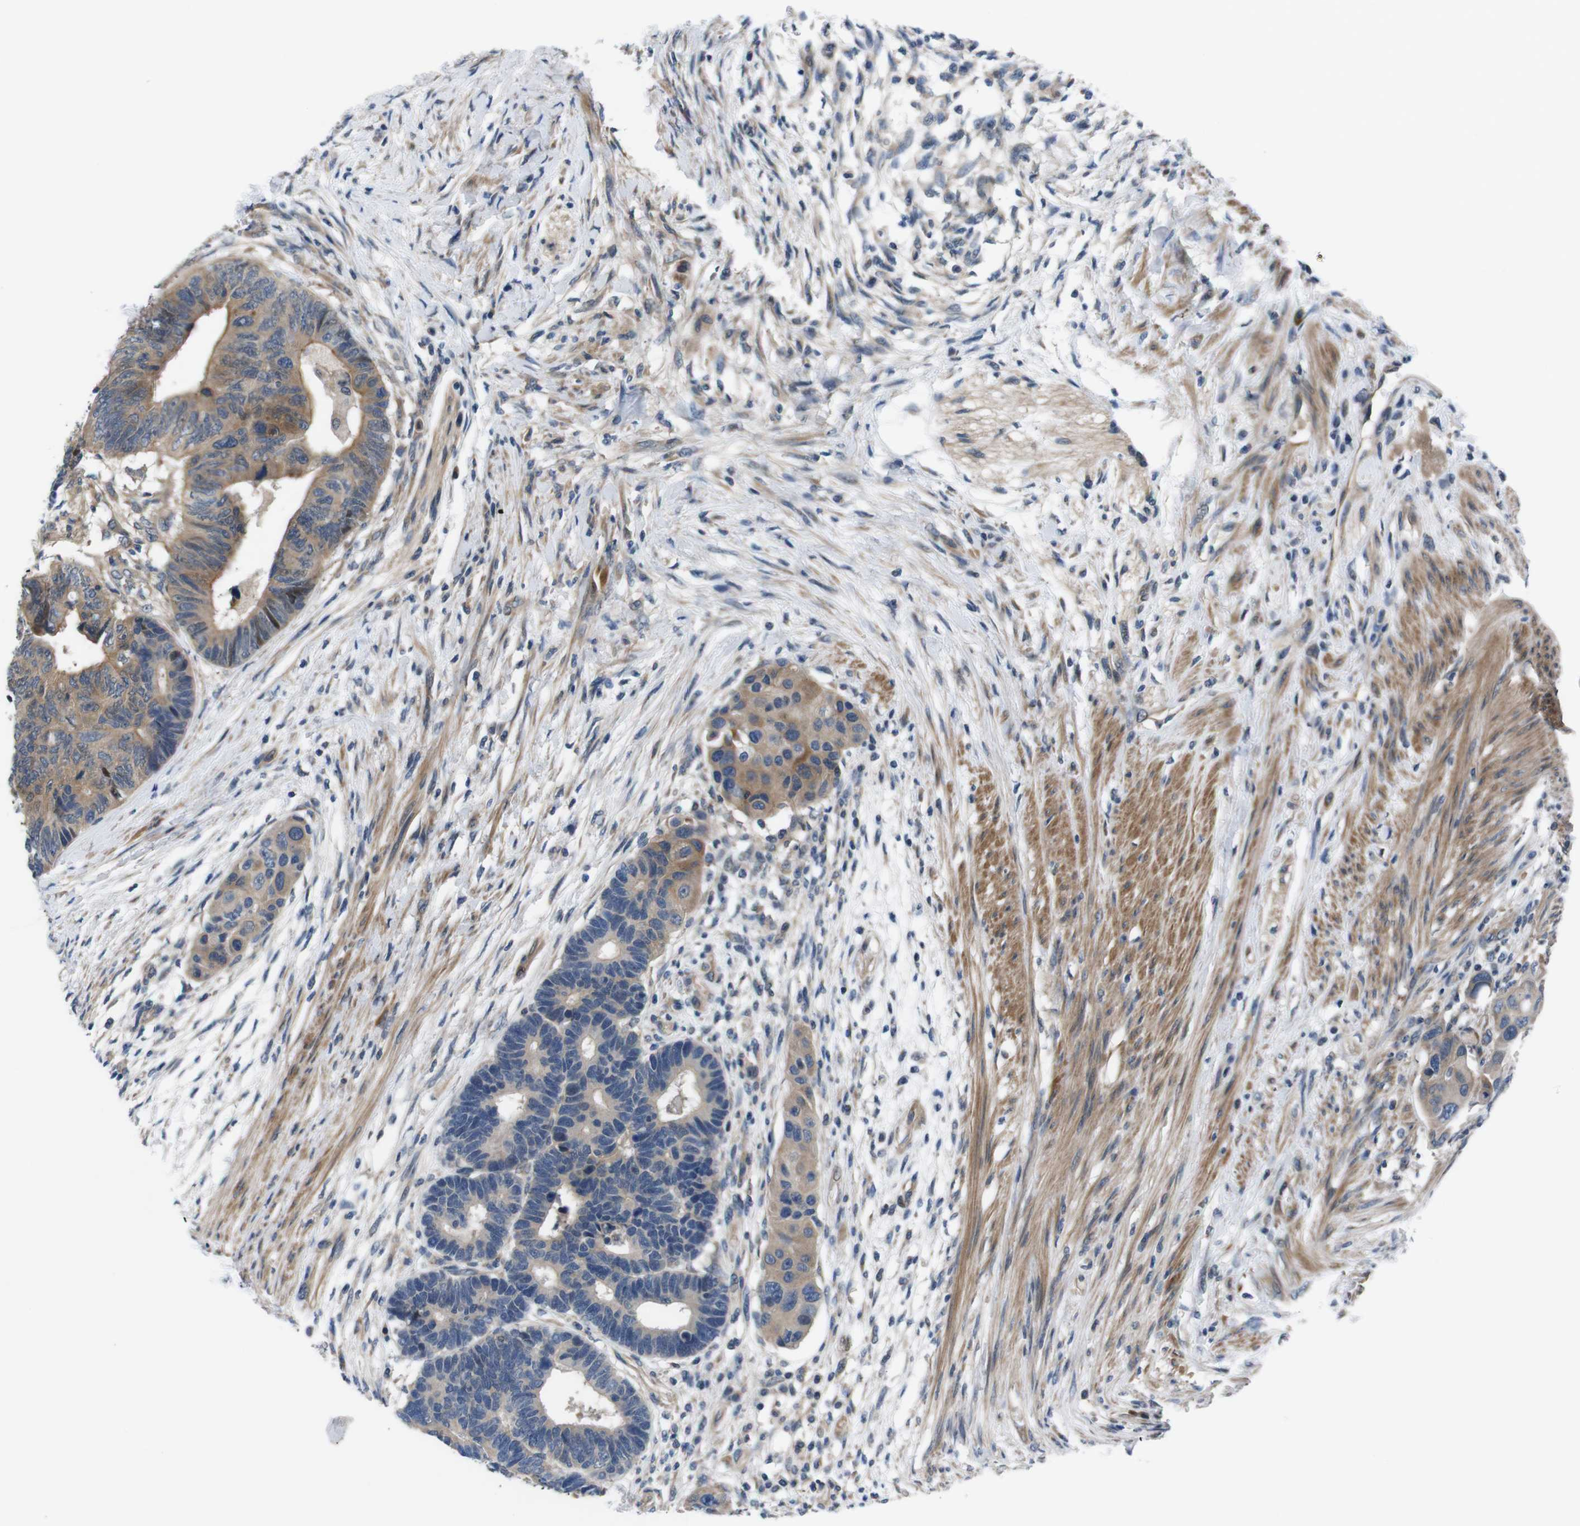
{"staining": {"intensity": "moderate", "quantity": ">75%", "location": "cytoplasmic/membranous"}, "tissue": "colorectal cancer", "cell_type": "Tumor cells", "image_type": "cancer", "snomed": [{"axis": "morphology", "description": "Adenocarcinoma, NOS"}, {"axis": "topography", "description": "Rectum"}], "caption": "Colorectal cancer was stained to show a protein in brown. There is medium levels of moderate cytoplasmic/membranous staining in approximately >75% of tumor cells.", "gene": "JAK1", "patient": {"sex": "male", "age": 51}}